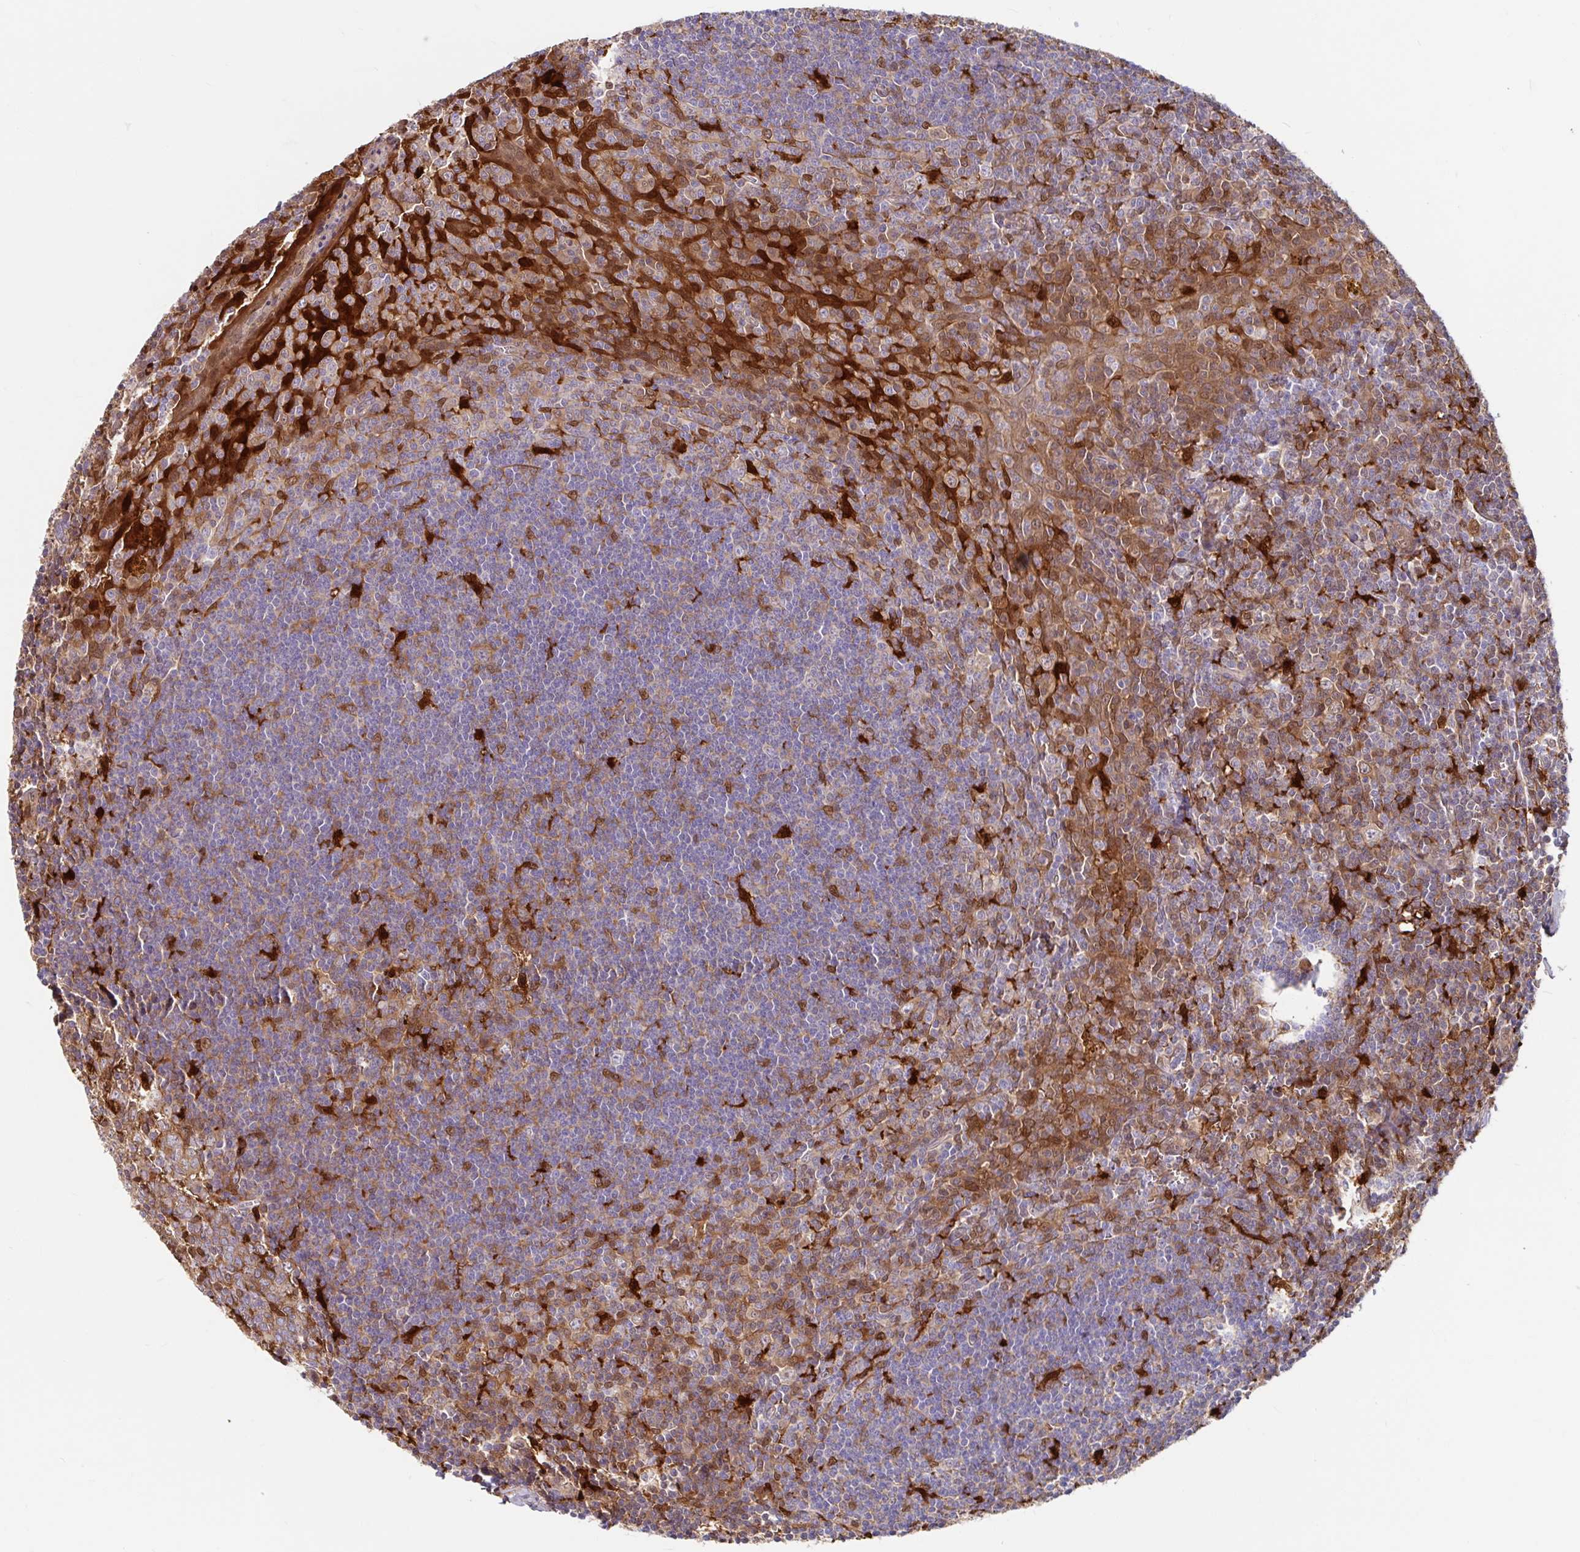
{"staining": {"intensity": "strong", "quantity": "<25%", "location": "cytoplasmic/membranous"}, "tissue": "tonsil", "cell_type": "Germinal center cells", "image_type": "normal", "snomed": [{"axis": "morphology", "description": "Normal tissue, NOS"}, {"axis": "topography", "description": "Tonsil"}], "caption": "Protein expression analysis of benign human tonsil reveals strong cytoplasmic/membranous staining in approximately <25% of germinal center cells. (IHC, brightfield microscopy, high magnification).", "gene": "BLVRA", "patient": {"sex": "male", "age": 27}}